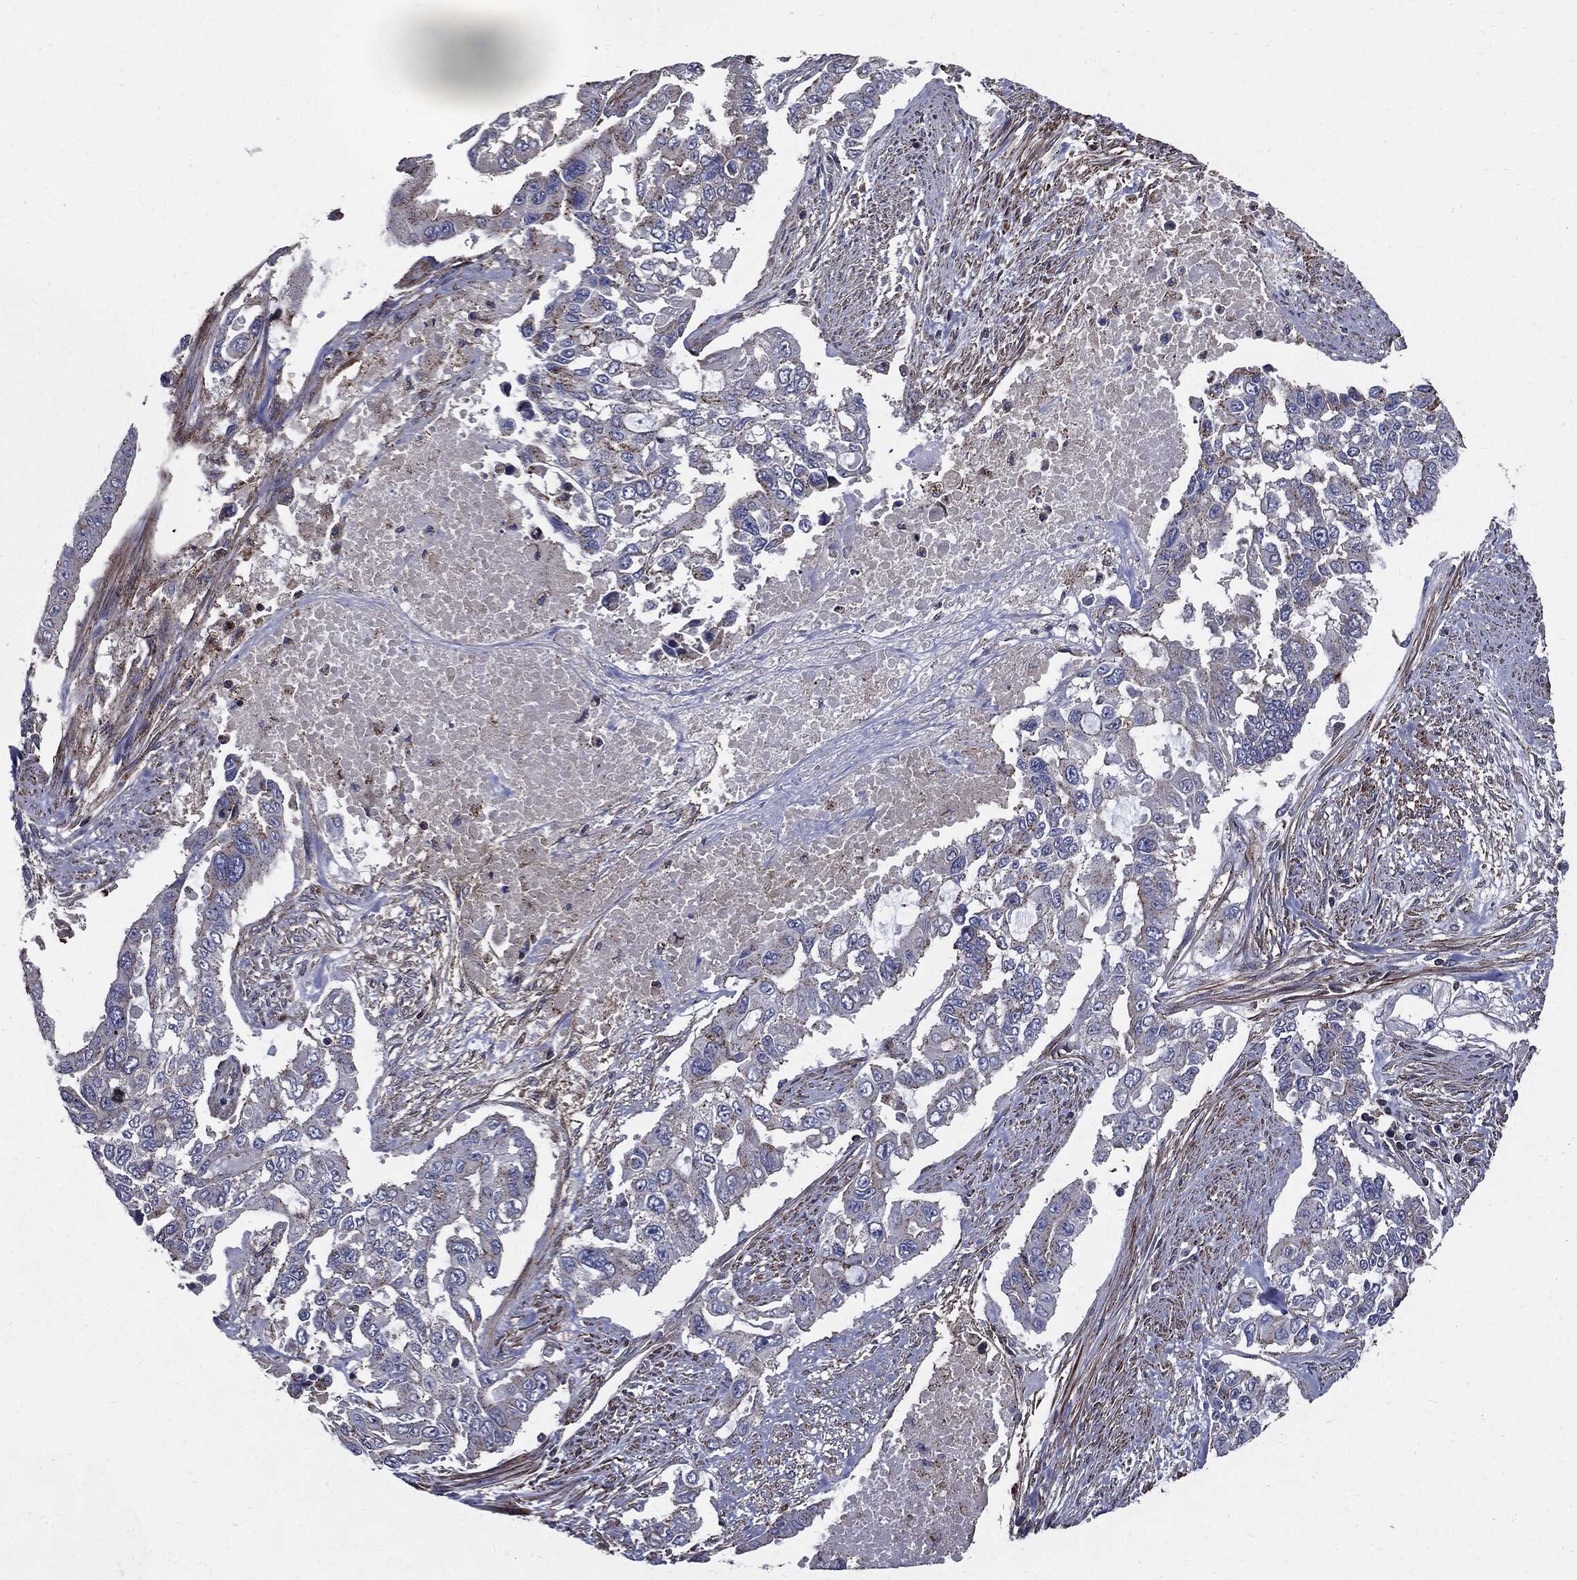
{"staining": {"intensity": "negative", "quantity": "none", "location": "none"}, "tissue": "endometrial cancer", "cell_type": "Tumor cells", "image_type": "cancer", "snomed": [{"axis": "morphology", "description": "Adenocarcinoma, NOS"}, {"axis": "topography", "description": "Uterus"}], "caption": "Endometrial cancer (adenocarcinoma) stained for a protein using immunohistochemistry displays no staining tumor cells.", "gene": "PDCD6IP", "patient": {"sex": "female", "age": 59}}